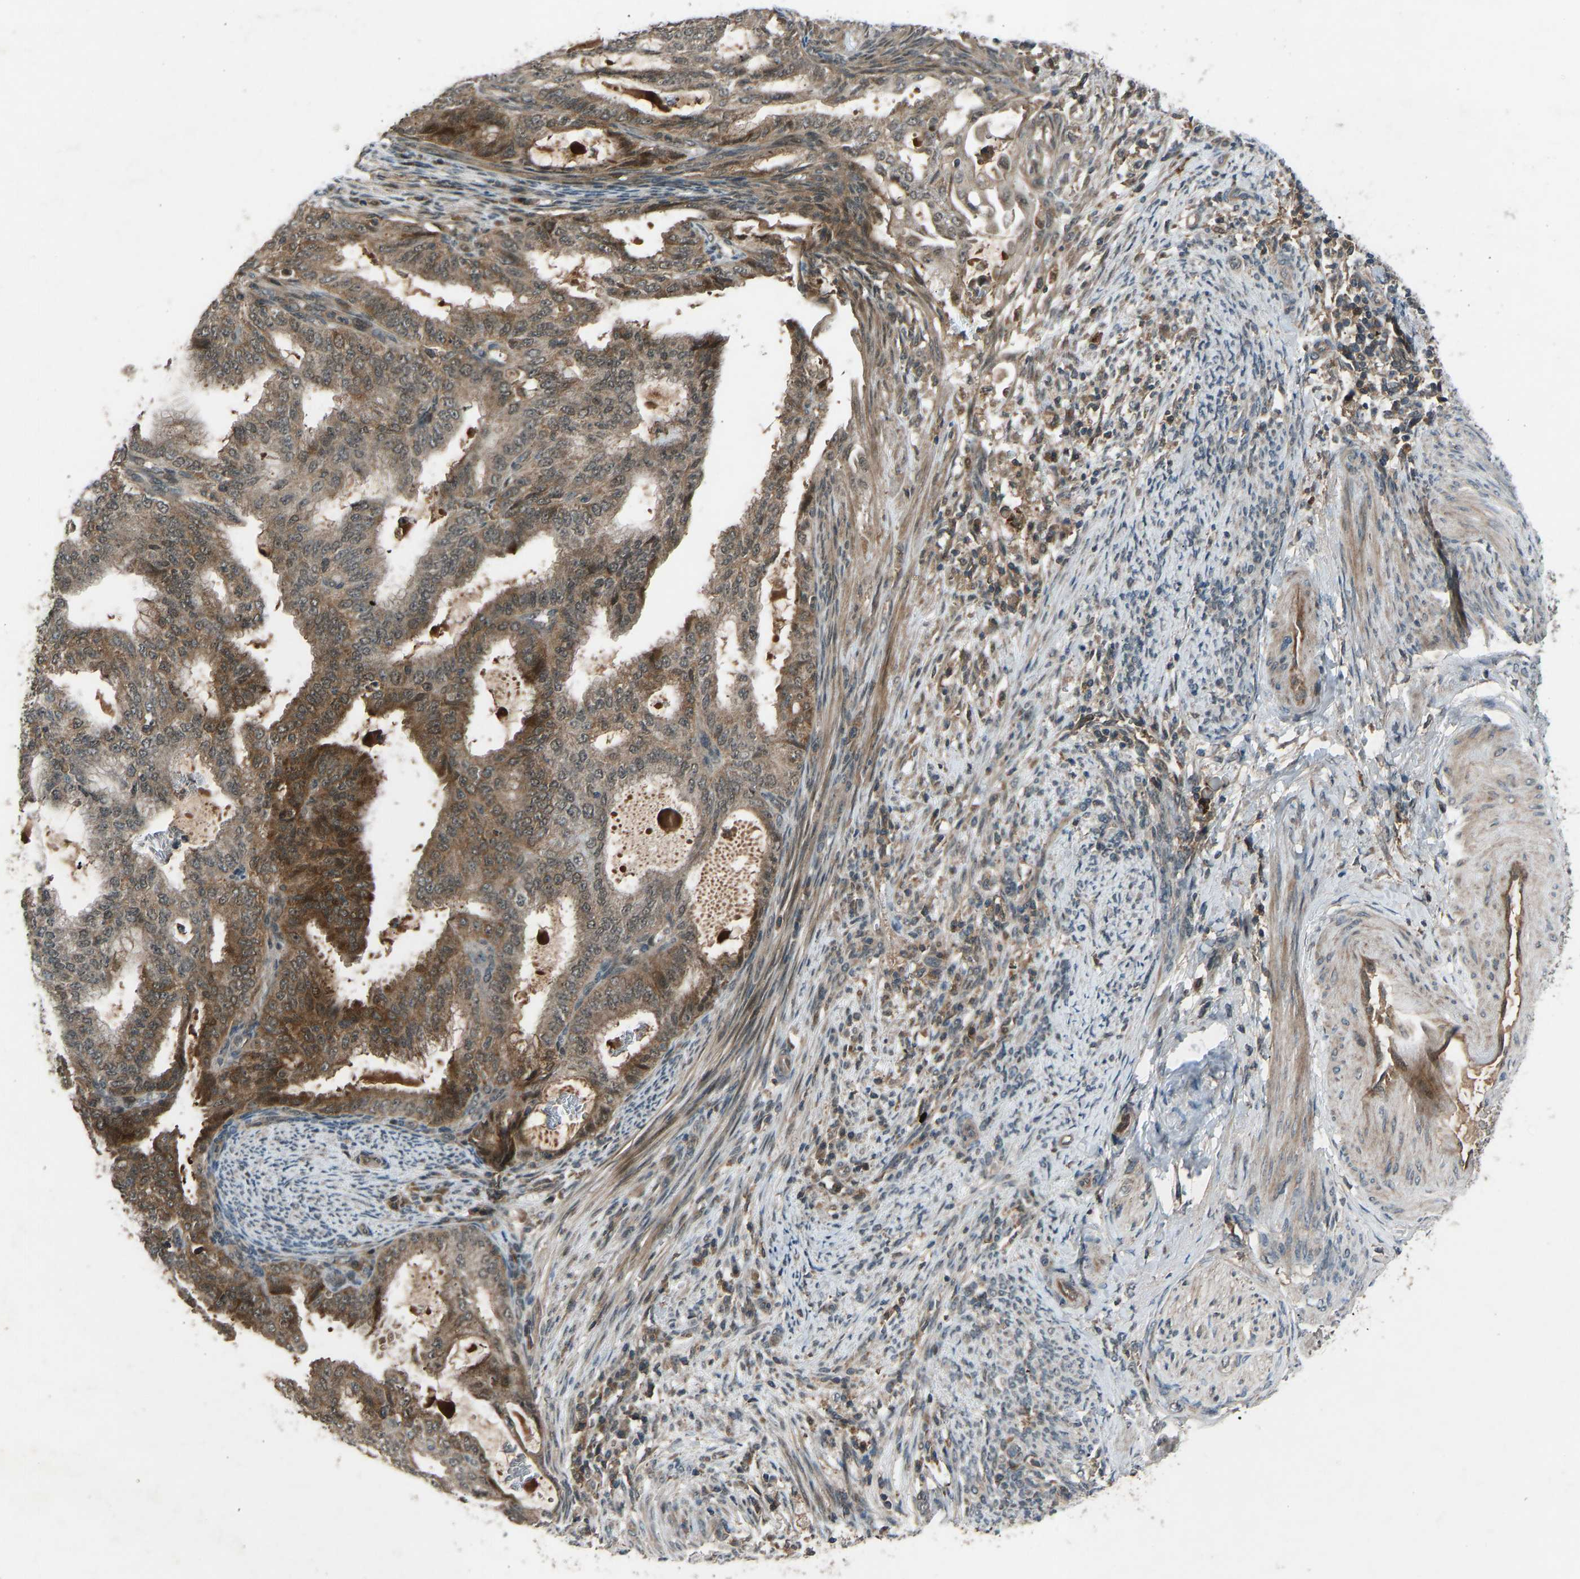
{"staining": {"intensity": "moderate", "quantity": ">75%", "location": "cytoplasmic/membranous"}, "tissue": "endometrial cancer", "cell_type": "Tumor cells", "image_type": "cancer", "snomed": [{"axis": "morphology", "description": "Adenocarcinoma, NOS"}, {"axis": "topography", "description": "Endometrium"}], "caption": "Moderate cytoplasmic/membranous staining is seen in about >75% of tumor cells in adenocarcinoma (endometrial).", "gene": "SLC43A1", "patient": {"sex": "female", "age": 58}}